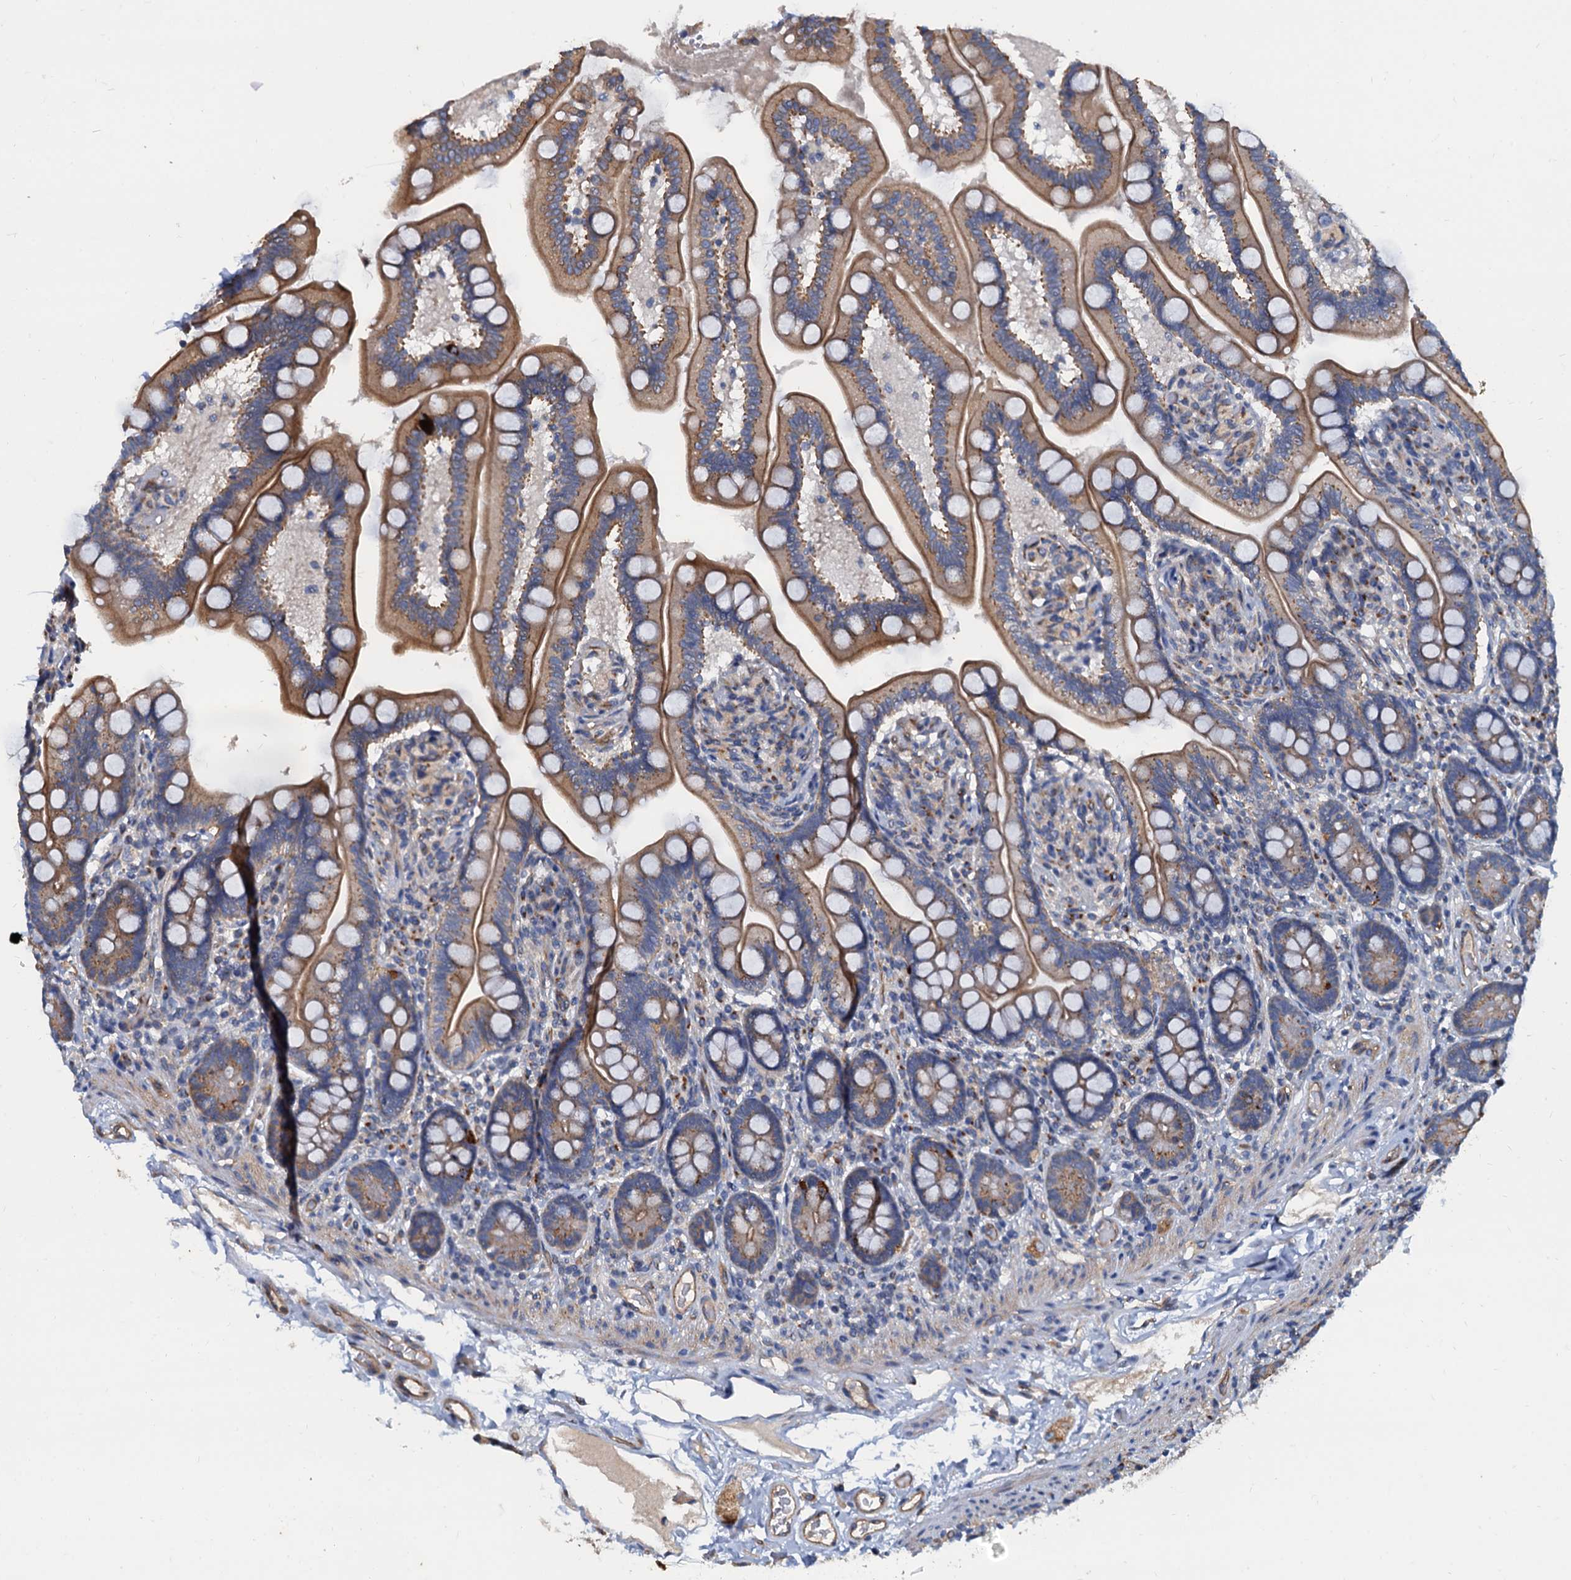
{"staining": {"intensity": "moderate", "quantity": ">75%", "location": "cytoplasmic/membranous"}, "tissue": "small intestine", "cell_type": "Glandular cells", "image_type": "normal", "snomed": [{"axis": "morphology", "description": "Normal tissue, NOS"}, {"axis": "topography", "description": "Small intestine"}], "caption": "DAB immunohistochemical staining of normal small intestine displays moderate cytoplasmic/membranous protein expression in about >75% of glandular cells. (Stains: DAB in brown, nuclei in blue, Microscopy: brightfield microscopy at high magnification).", "gene": "NGRN", "patient": {"sex": "female", "age": 64}}